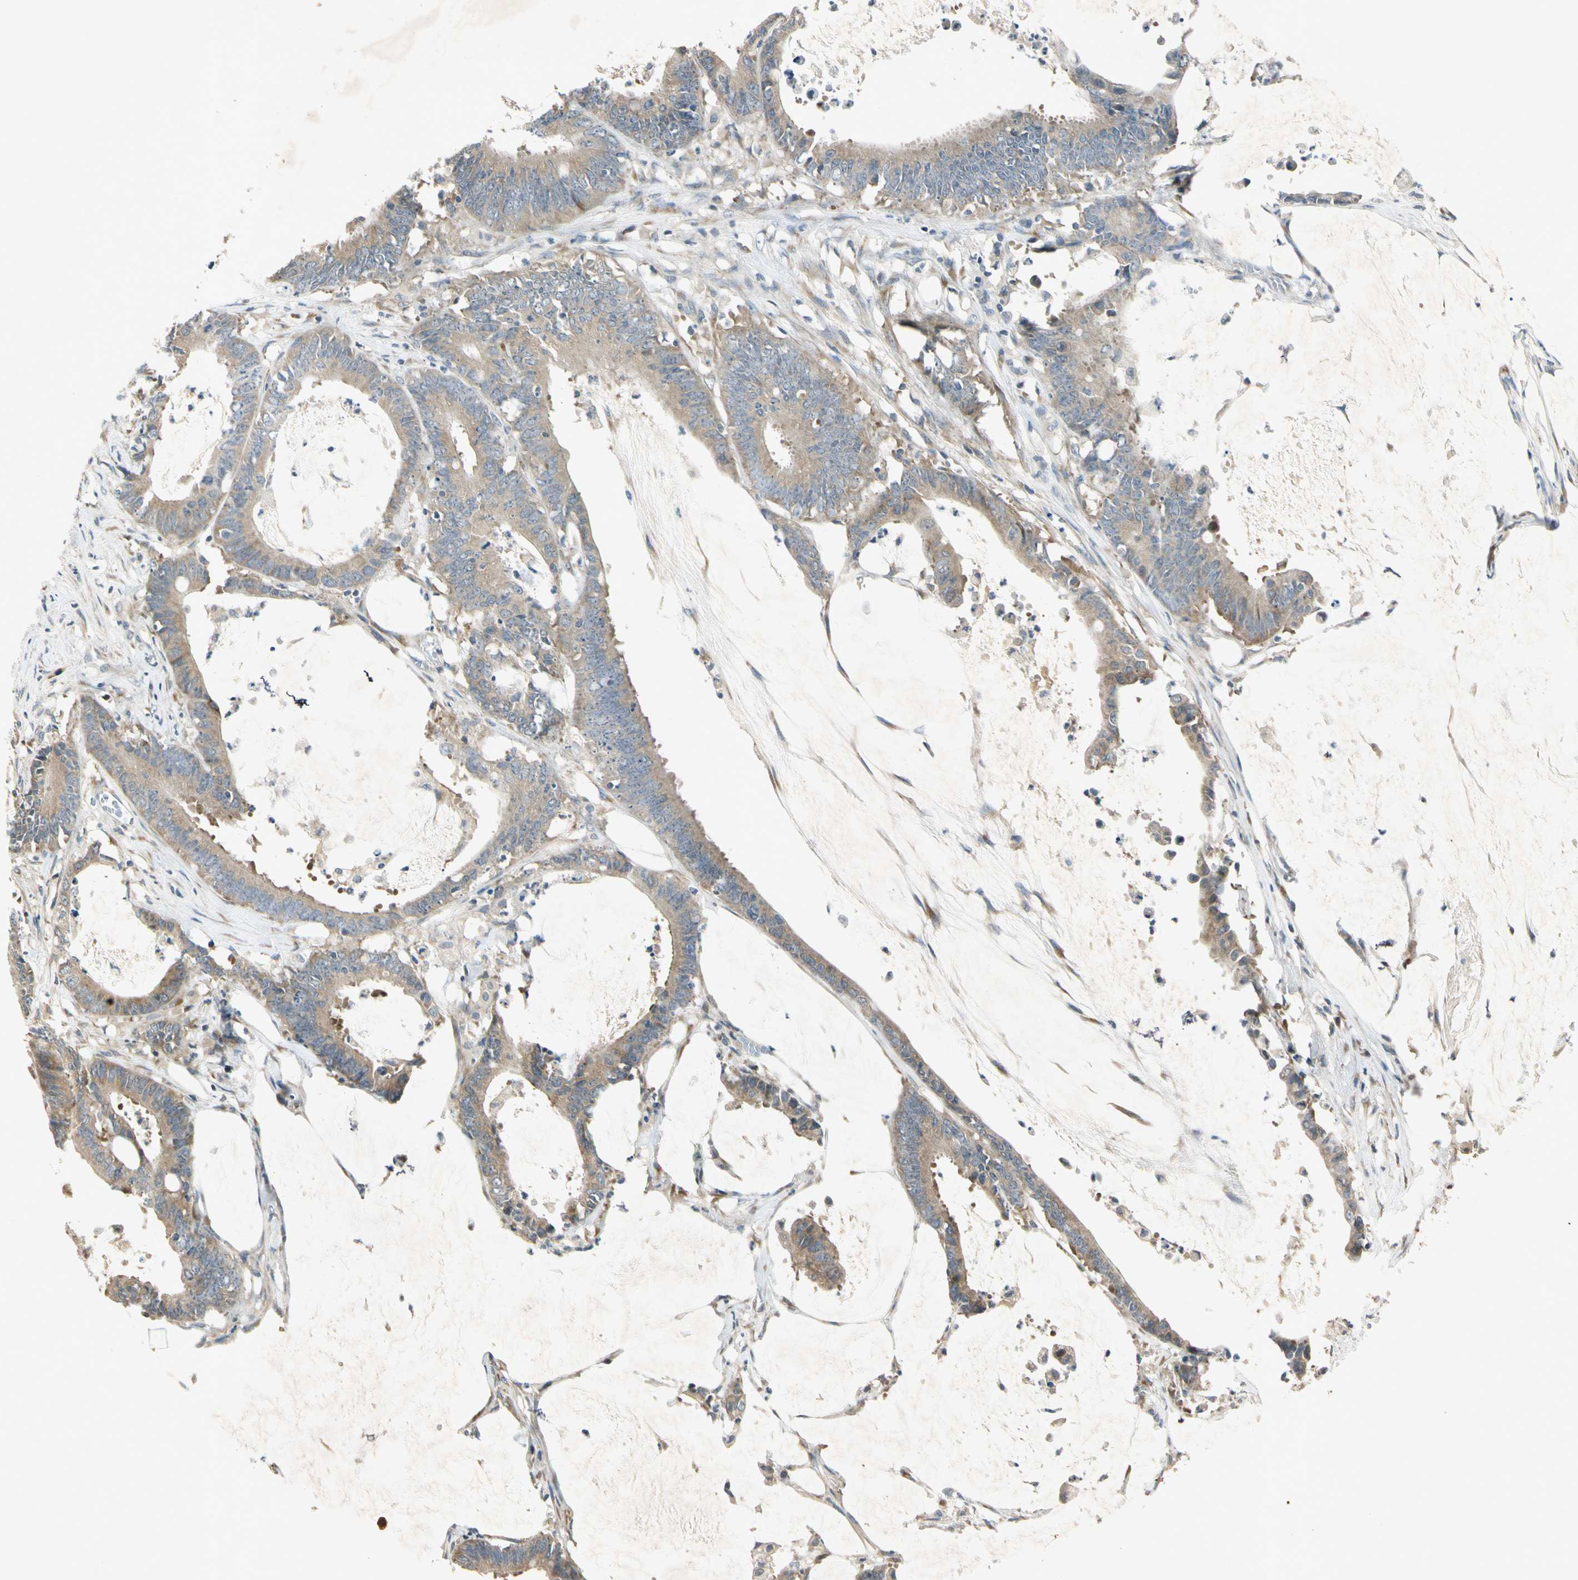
{"staining": {"intensity": "moderate", "quantity": ">75%", "location": "cytoplasmic/membranous"}, "tissue": "colorectal cancer", "cell_type": "Tumor cells", "image_type": "cancer", "snomed": [{"axis": "morphology", "description": "Adenocarcinoma, NOS"}, {"axis": "topography", "description": "Rectum"}], "caption": "Immunohistochemical staining of colorectal adenocarcinoma reveals moderate cytoplasmic/membranous protein staining in about >75% of tumor cells.", "gene": "RPS6KB2", "patient": {"sex": "female", "age": 66}}